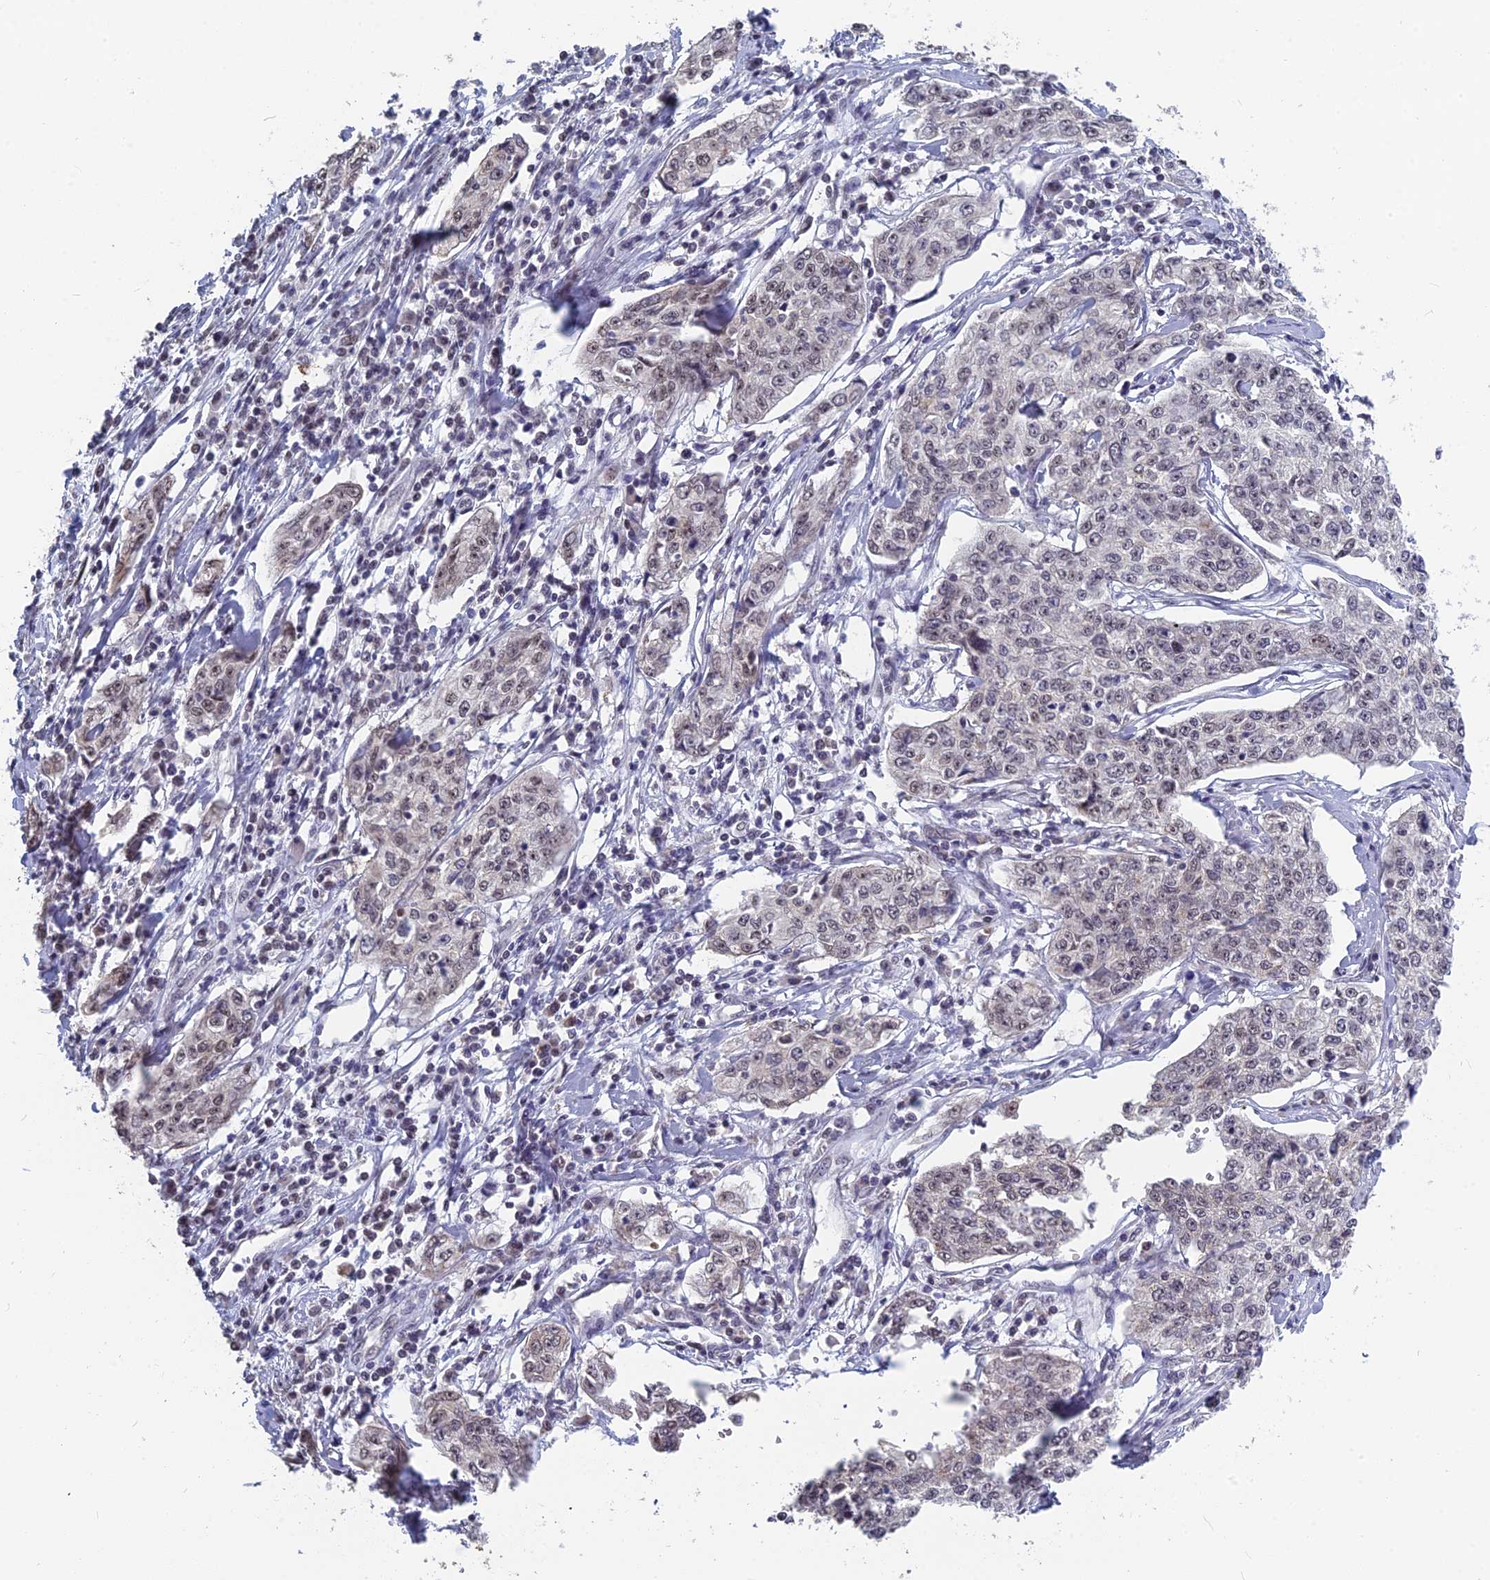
{"staining": {"intensity": "weak", "quantity": "25%-75%", "location": "nuclear"}, "tissue": "cervical cancer", "cell_type": "Tumor cells", "image_type": "cancer", "snomed": [{"axis": "morphology", "description": "Squamous cell carcinoma, NOS"}, {"axis": "topography", "description": "Cervix"}], "caption": "Protein expression by IHC displays weak nuclear positivity in about 25%-75% of tumor cells in cervical cancer.", "gene": "MT-CO3", "patient": {"sex": "female", "age": 35}}